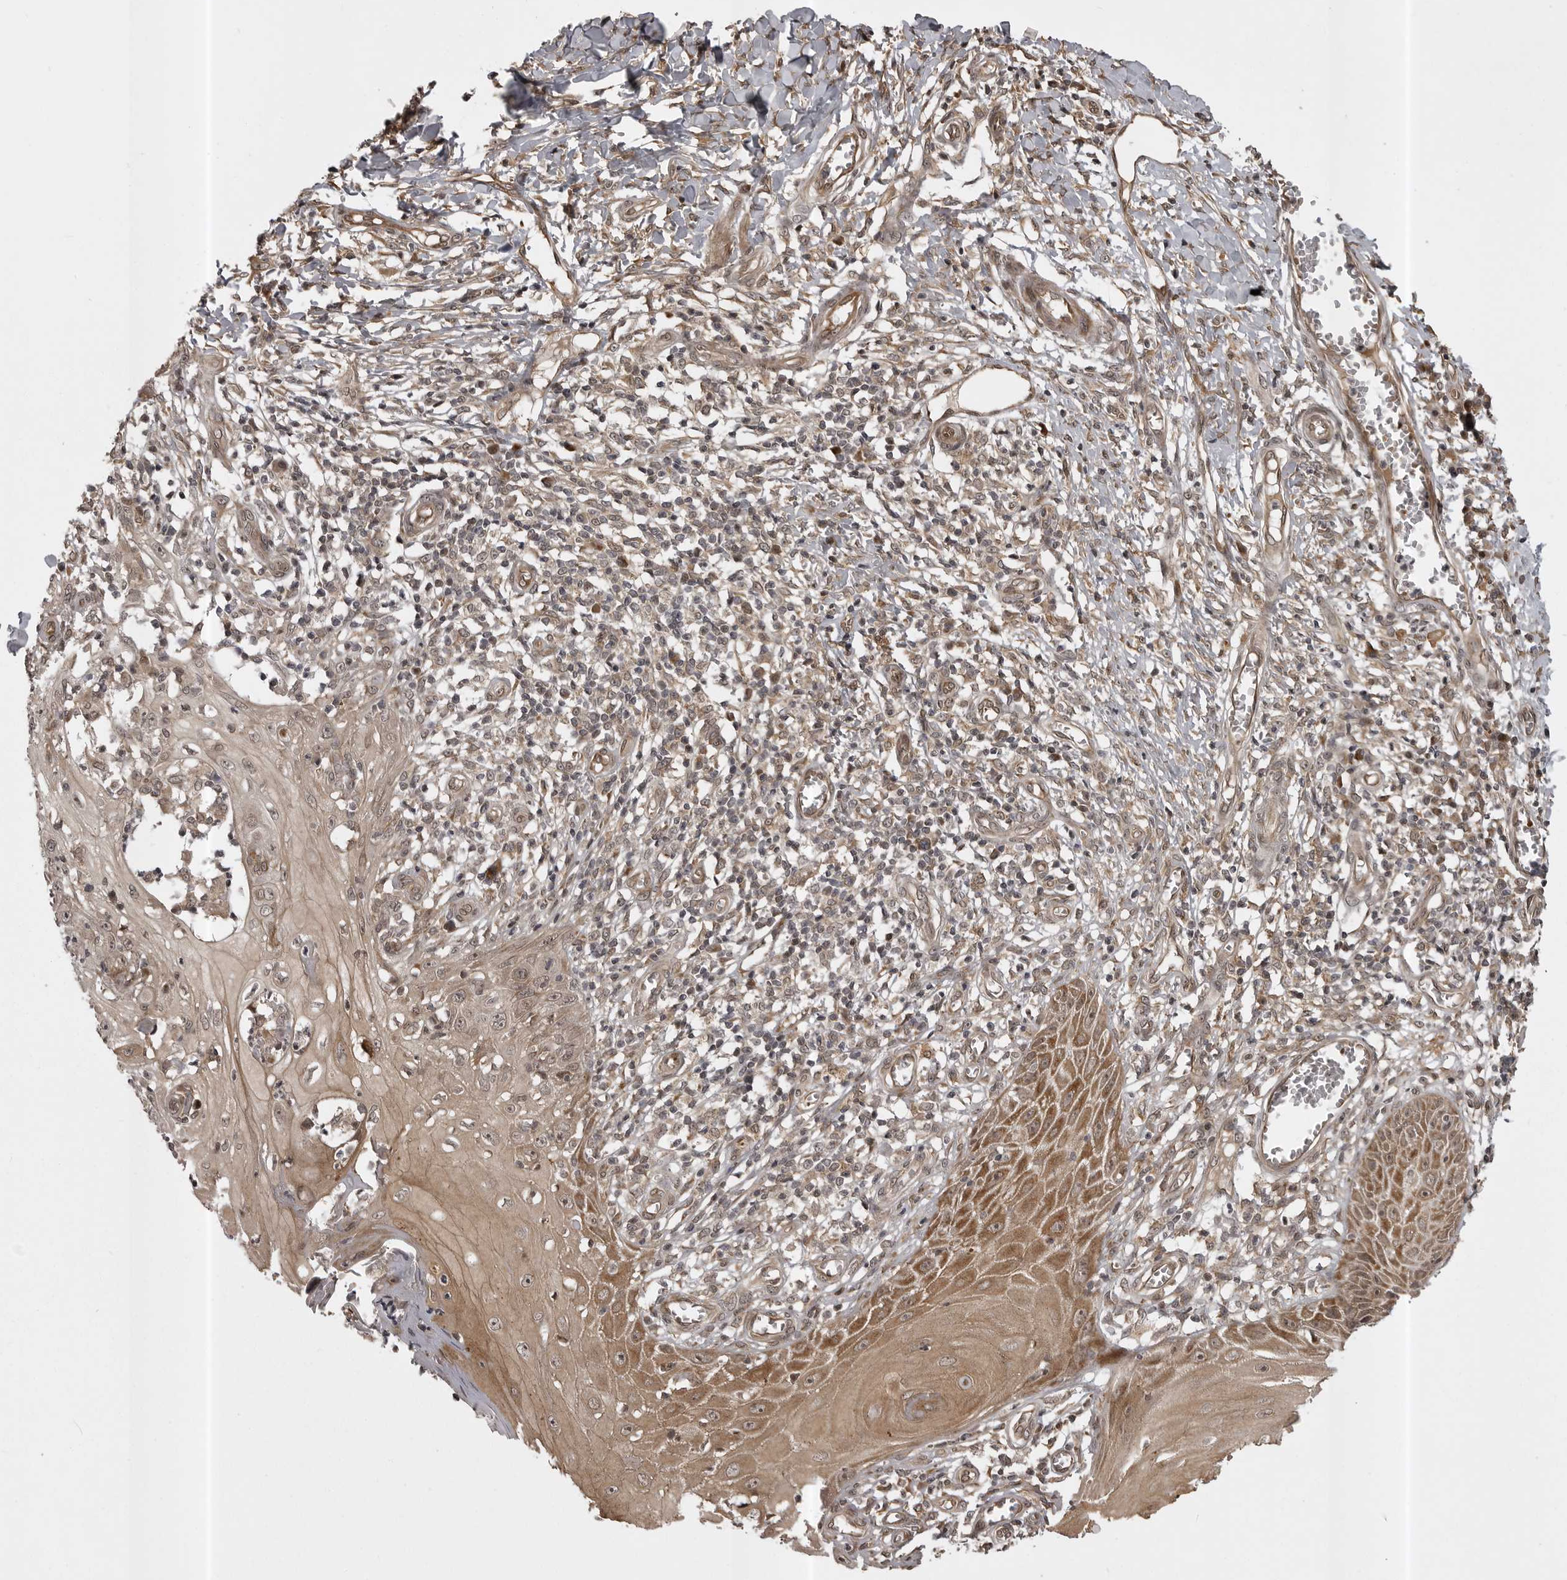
{"staining": {"intensity": "moderate", "quantity": ">75%", "location": "cytoplasmic/membranous"}, "tissue": "skin cancer", "cell_type": "Tumor cells", "image_type": "cancer", "snomed": [{"axis": "morphology", "description": "Squamous cell carcinoma, NOS"}, {"axis": "topography", "description": "Skin"}], "caption": "Tumor cells demonstrate medium levels of moderate cytoplasmic/membranous positivity in approximately >75% of cells in human skin squamous cell carcinoma. Nuclei are stained in blue.", "gene": "SNX16", "patient": {"sex": "female", "age": 73}}